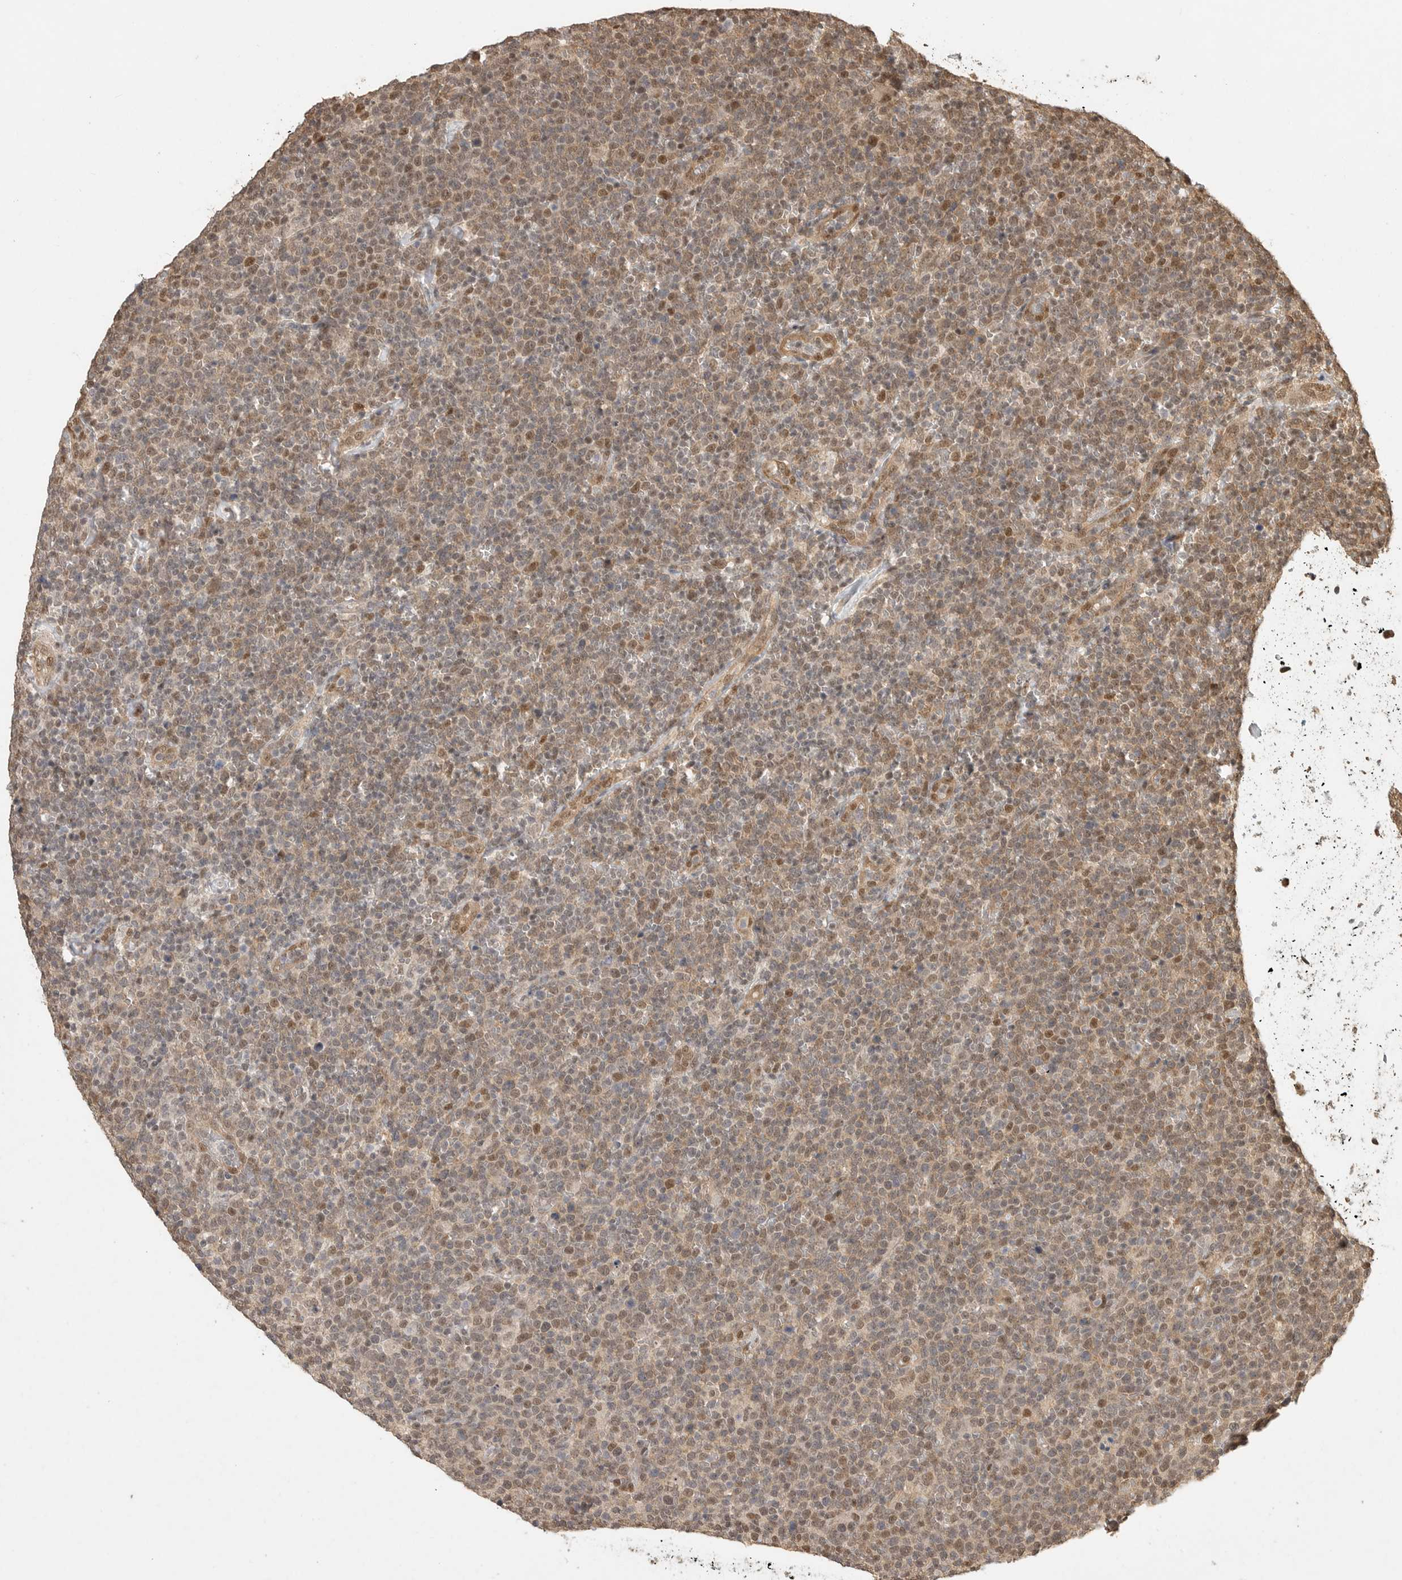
{"staining": {"intensity": "moderate", "quantity": ">75%", "location": "cytoplasmic/membranous,nuclear"}, "tissue": "lymphoma", "cell_type": "Tumor cells", "image_type": "cancer", "snomed": [{"axis": "morphology", "description": "Malignant lymphoma, non-Hodgkin's type, High grade"}, {"axis": "topography", "description": "Lymph node"}], "caption": "A brown stain shows moderate cytoplasmic/membranous and nuclear staining of a protein in human lymphoma tumor cells.", "gene": "DFFA", "patient": {"sex": "male", "age": 61}}